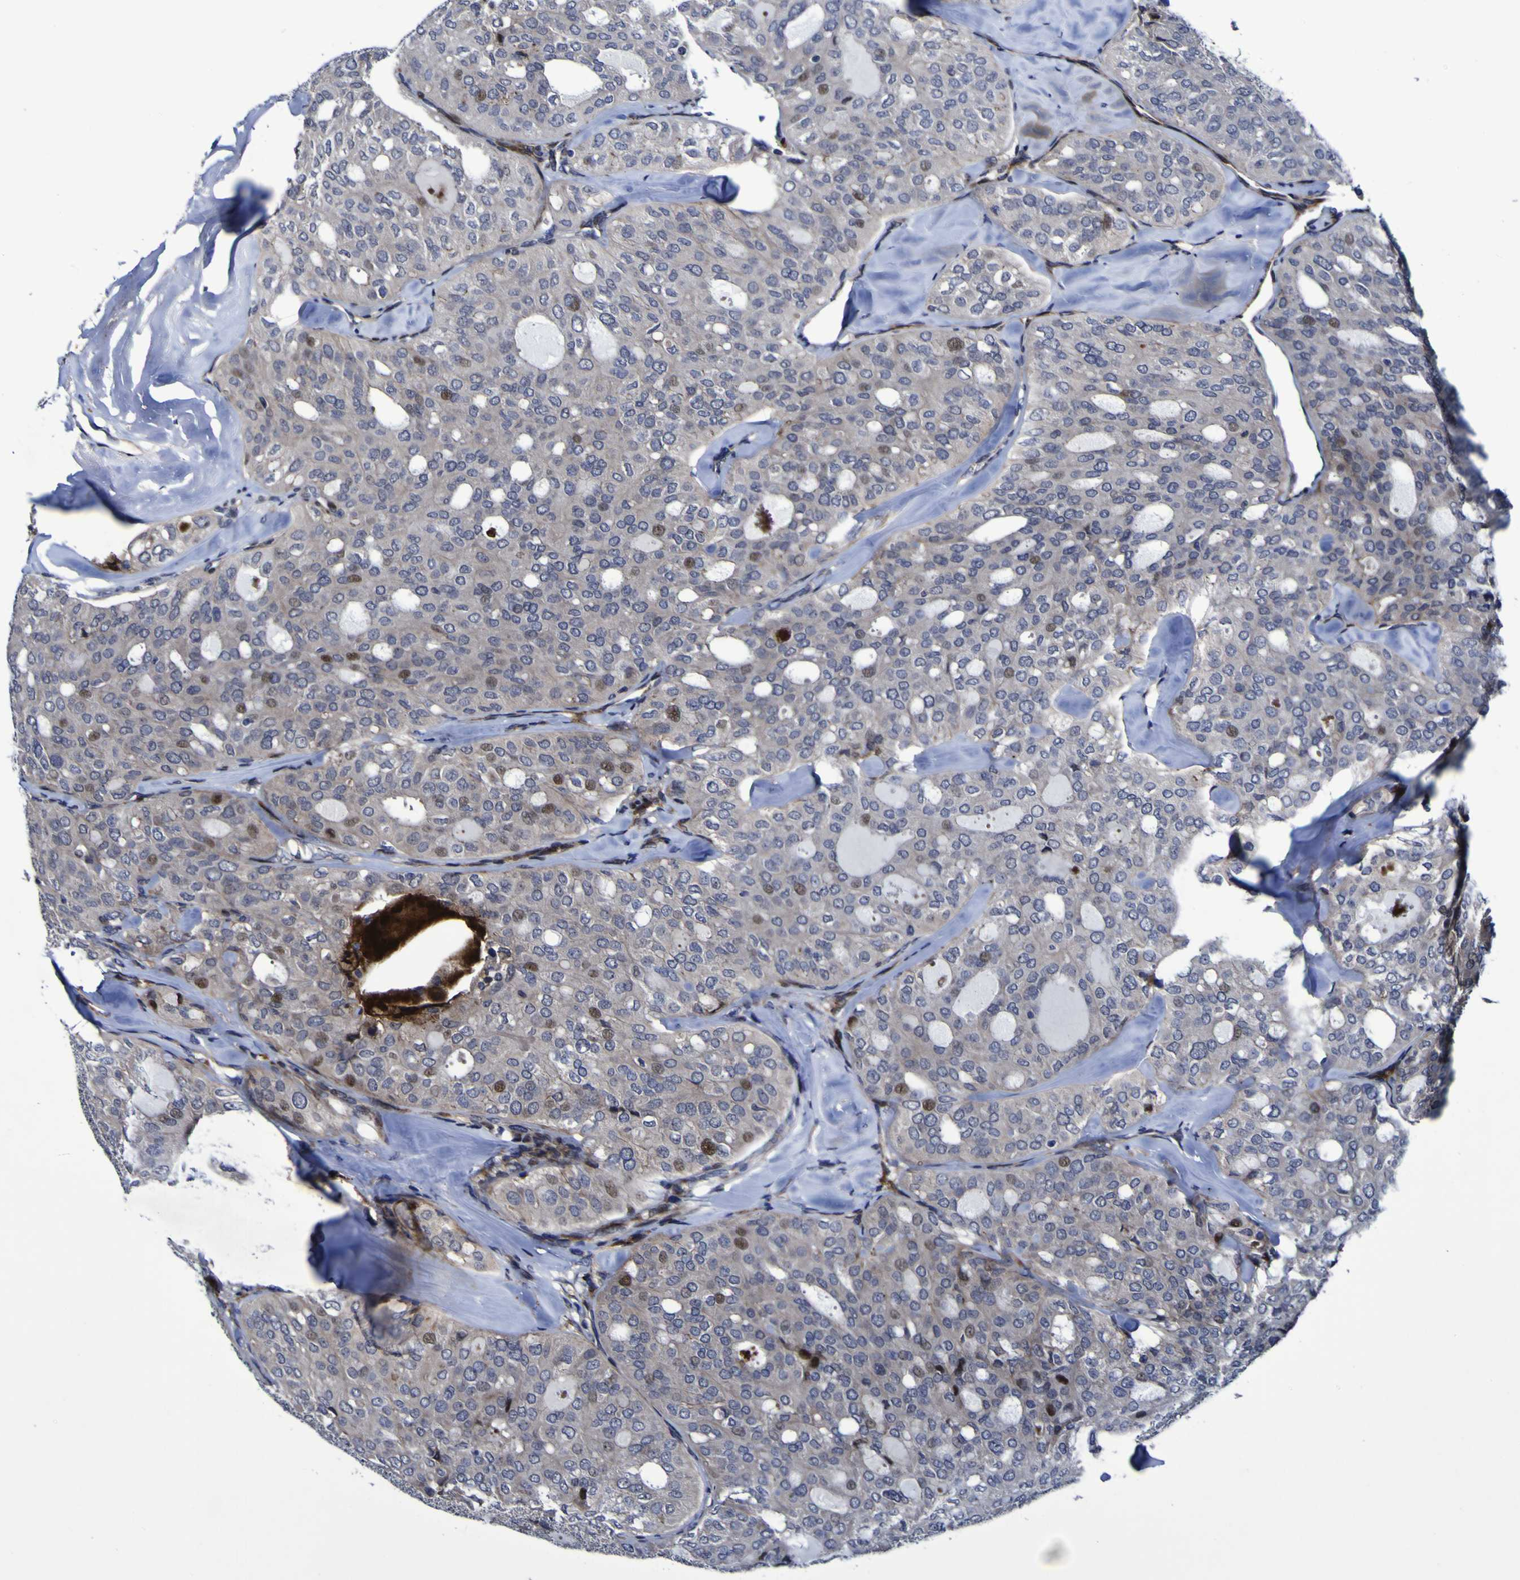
{"staining": {"intensity": "moderate", "quantity": "<25%", "location": "cytoplasmic/membranous,nuclear"}, "tissue": "thyroid cancer", "cell_type": "Tumor cells", "image_type": "cancer", "snomed": [{"axis": "morphology", "description": "Follicular adenoma carcinoma, NOS"}, {"axis": "topography", "description": "Thyroid gland"}], "caption": "This is an image of IHC staining of thyroid follicular adenoma carcinoma, which shows moderate expression in the cytoplasmic/membranous and nuclear of tumor cells.", "gene": "MGLL", "patient": {"sex": "male", "age": 75}}